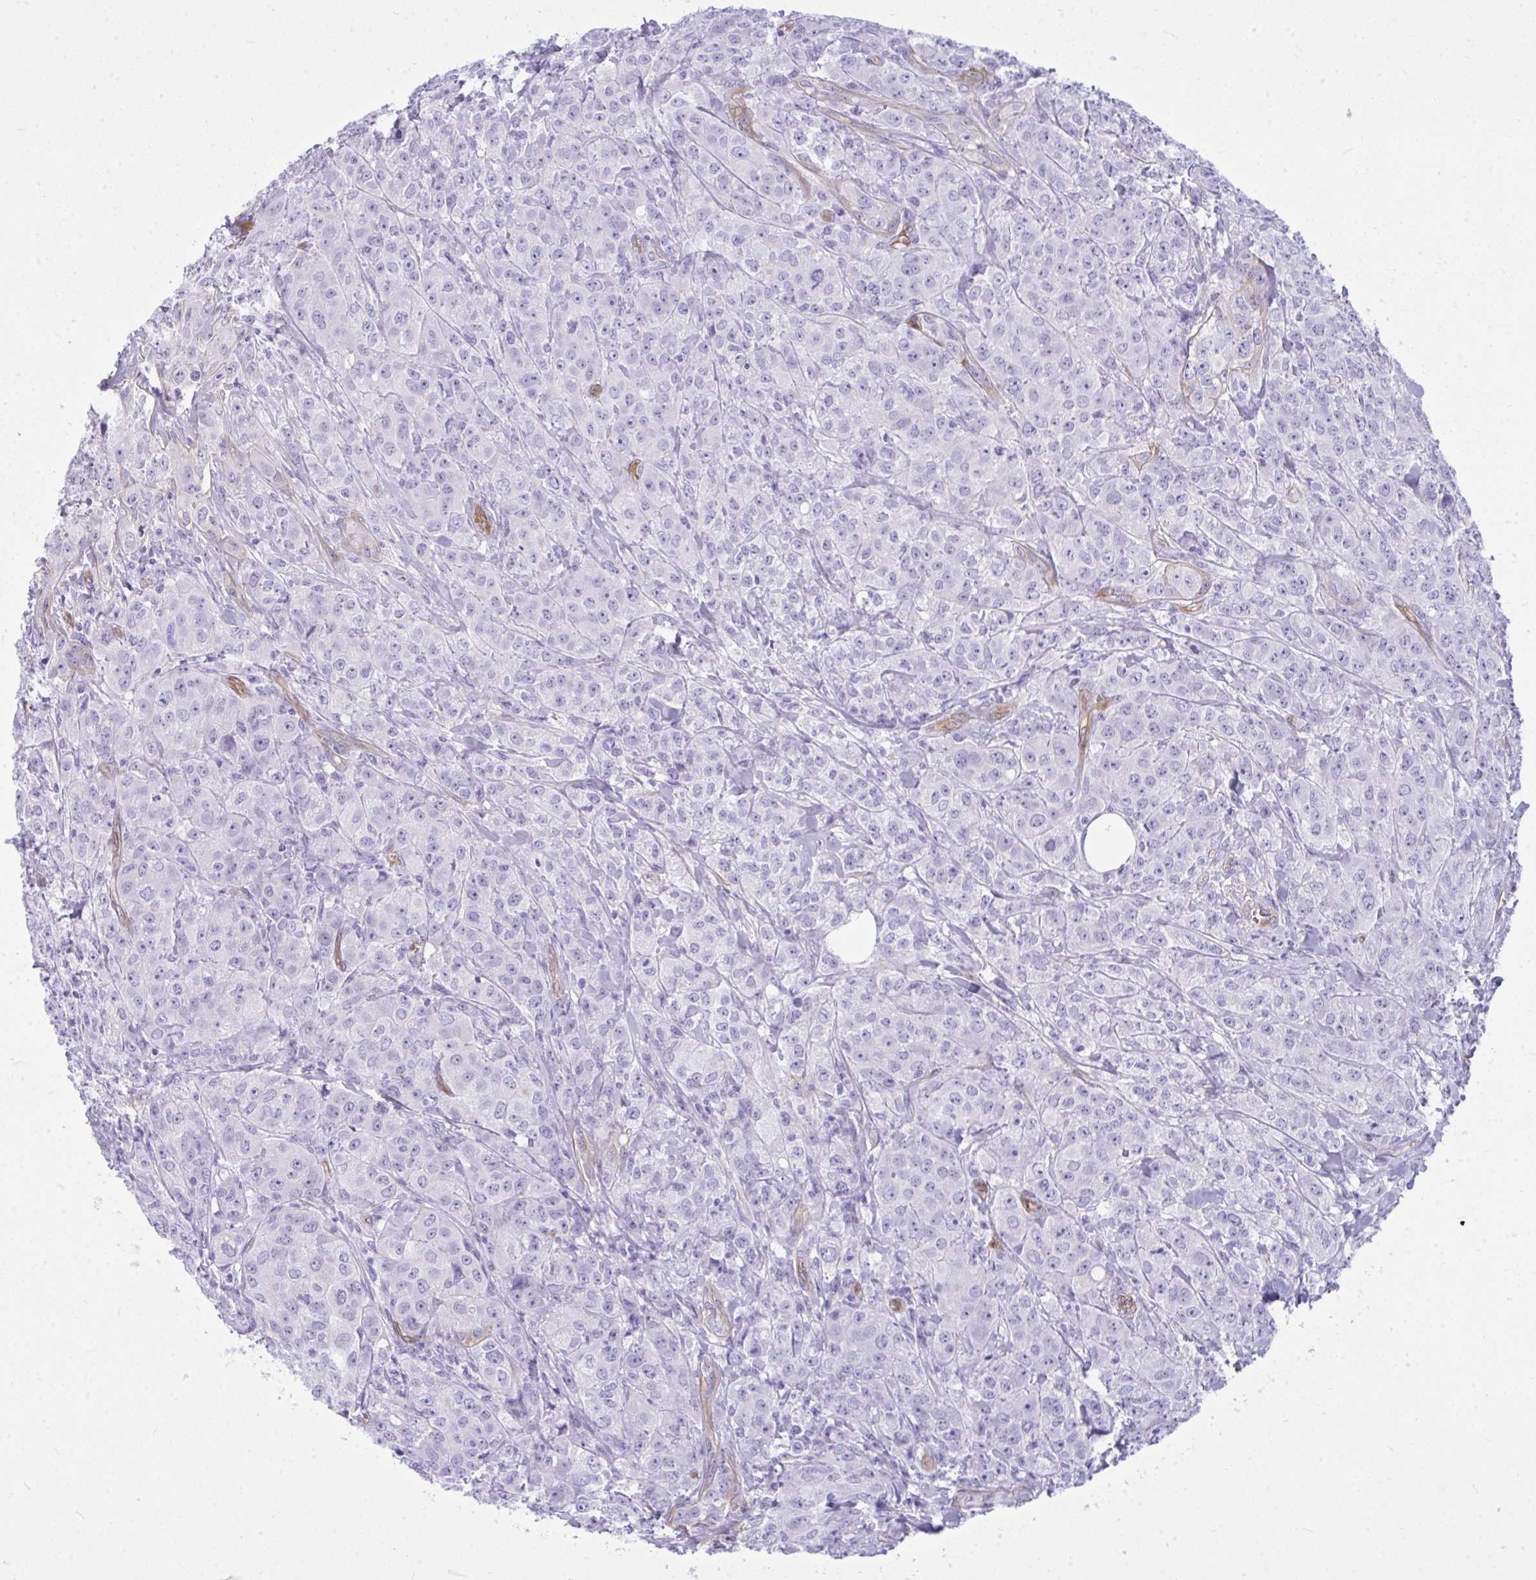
{"staining": {"intensity": "negative", "quantity": "none", "location": "none"}, "tissue": "breast cancer", "cell_type": "Tumor cells", "image_type": "cancer", "snomed": [{"axis": "morphology", "description": "Normal tissue, NOS"}, {"axis": "morphology", "description": "Duct carcinoma"}, {"axis": "topography", "description": "Breast"}], "caption": "Breast cancer was stained to show a protein in brown. There is no significant staining in tumor cells. The staining was performed using DAB (3,3'-diaminobenzidine) to visualize the protein expression in brown, while the nuclei were stained in blue with hematoxylin (Magnification: 20x).", "gene": "LIMS2", "patient": {"sex": "female", "age": 43}}